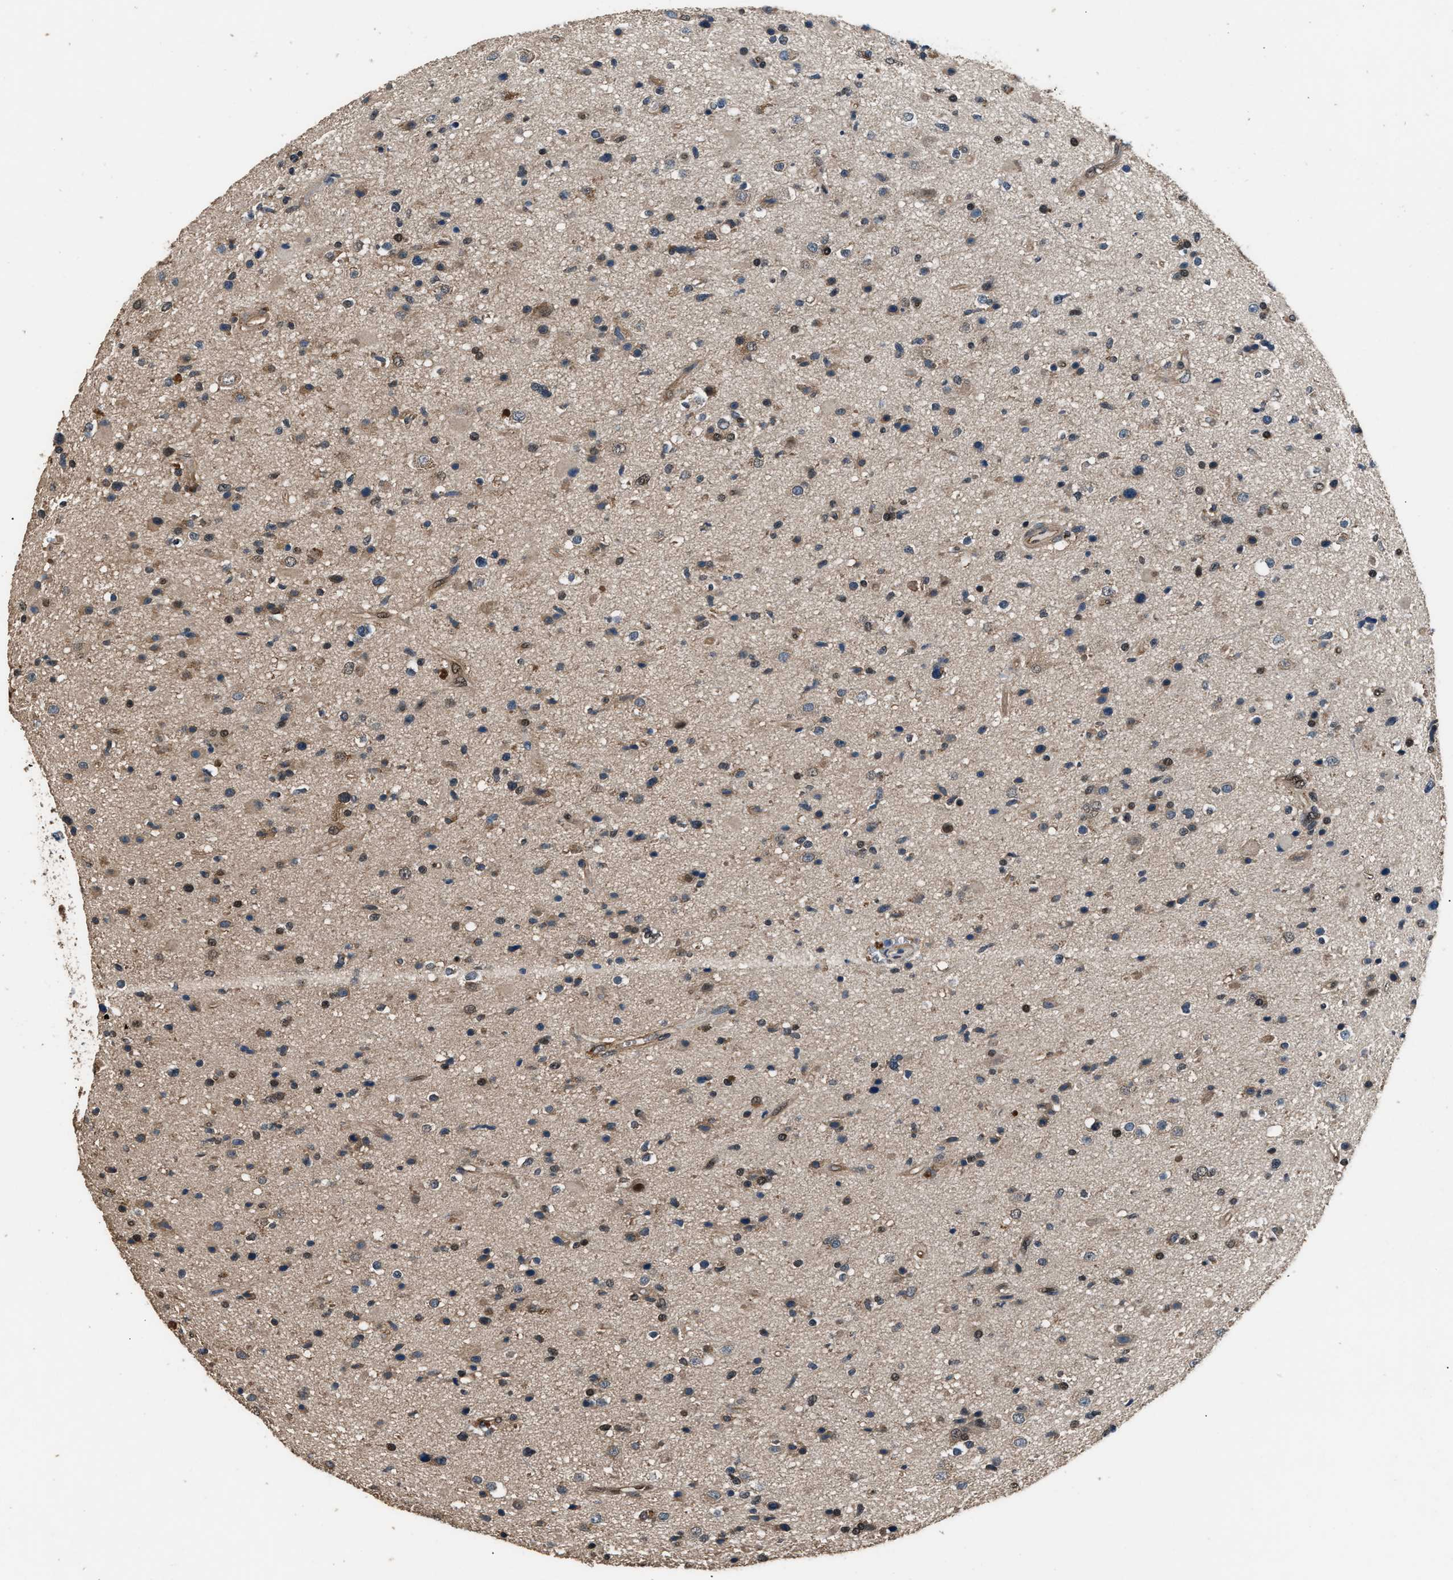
{"staining": {"intensity": "moderate", "quantity": "<25%", "location": "cytoplasmic/membranous,nuclear"}, "tissue": "glioma", "cell_type": "Tumor cells", "image_type": "cancer", "snomed": [{"axis": "morphology", "description": "Glioma, malignant, High grade"}, {"axis": "topography", "description": "Brain"}], "caption": "Immunohistochemical staining of human glioma displays moderate cytoplasmic/membranous and nuclear protein staining in approximately <25% of tumor cells.", "gene": "DFFA", "patient": {"sex": "male", "age": 33}}